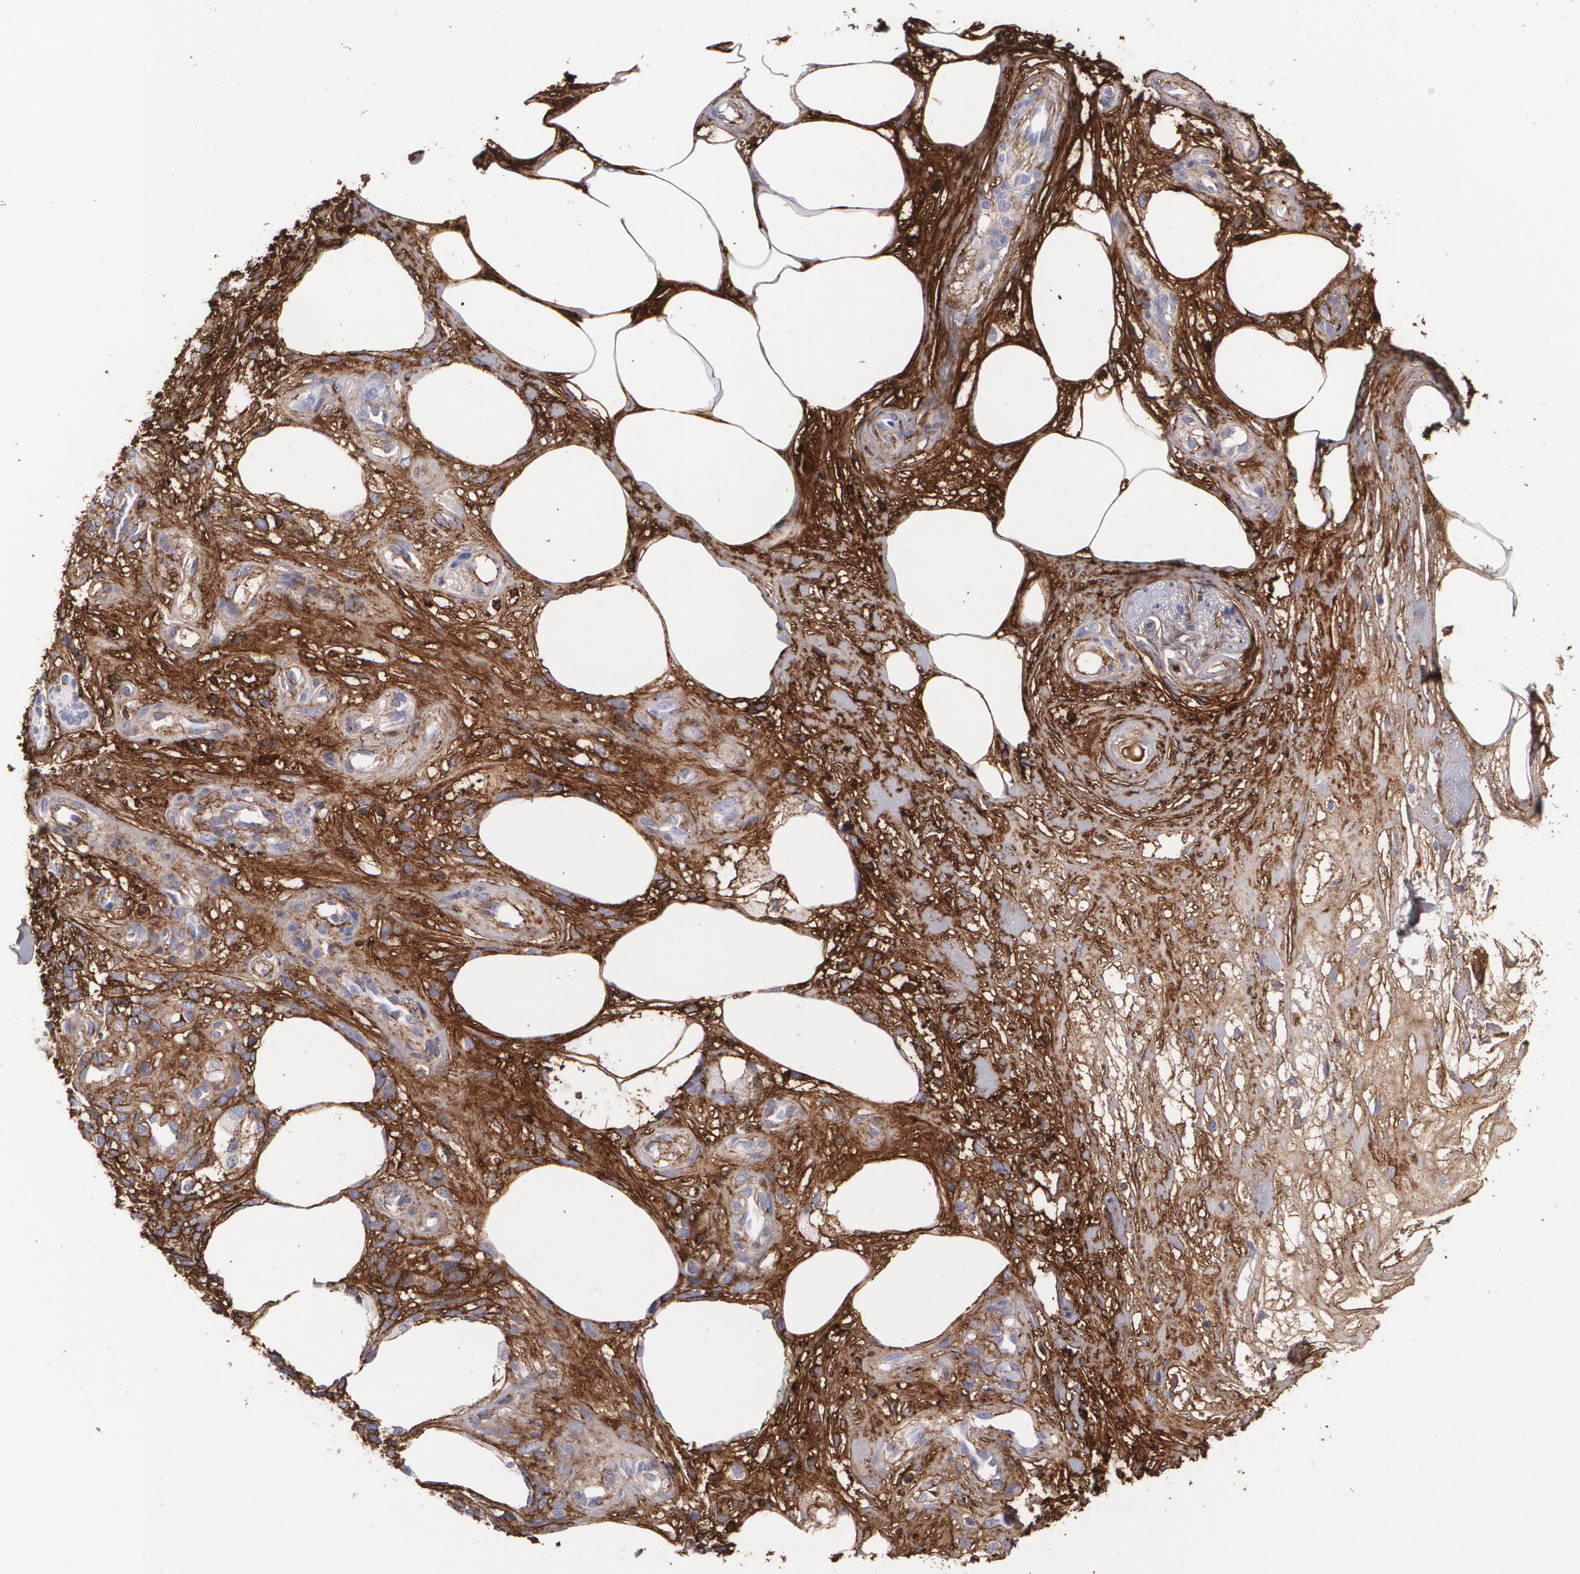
{"staining": {"intensity": "negative", "quantity": "none", "location": "none"}, "tissue": "melanoma", "cell_type": "Tumor cells", "image_type": "cancer", "snomed": [{"axis": "morphology", "description": "Malignant melanoma, NOS"}, {"axis": "topography", "description": "Skin"}], "caption": "Human melanoma stained for a protein using IHC displays no positivity in tumor cells.", "gene": "FBLN1", "patient": {"sex": "female", "age": 85}}